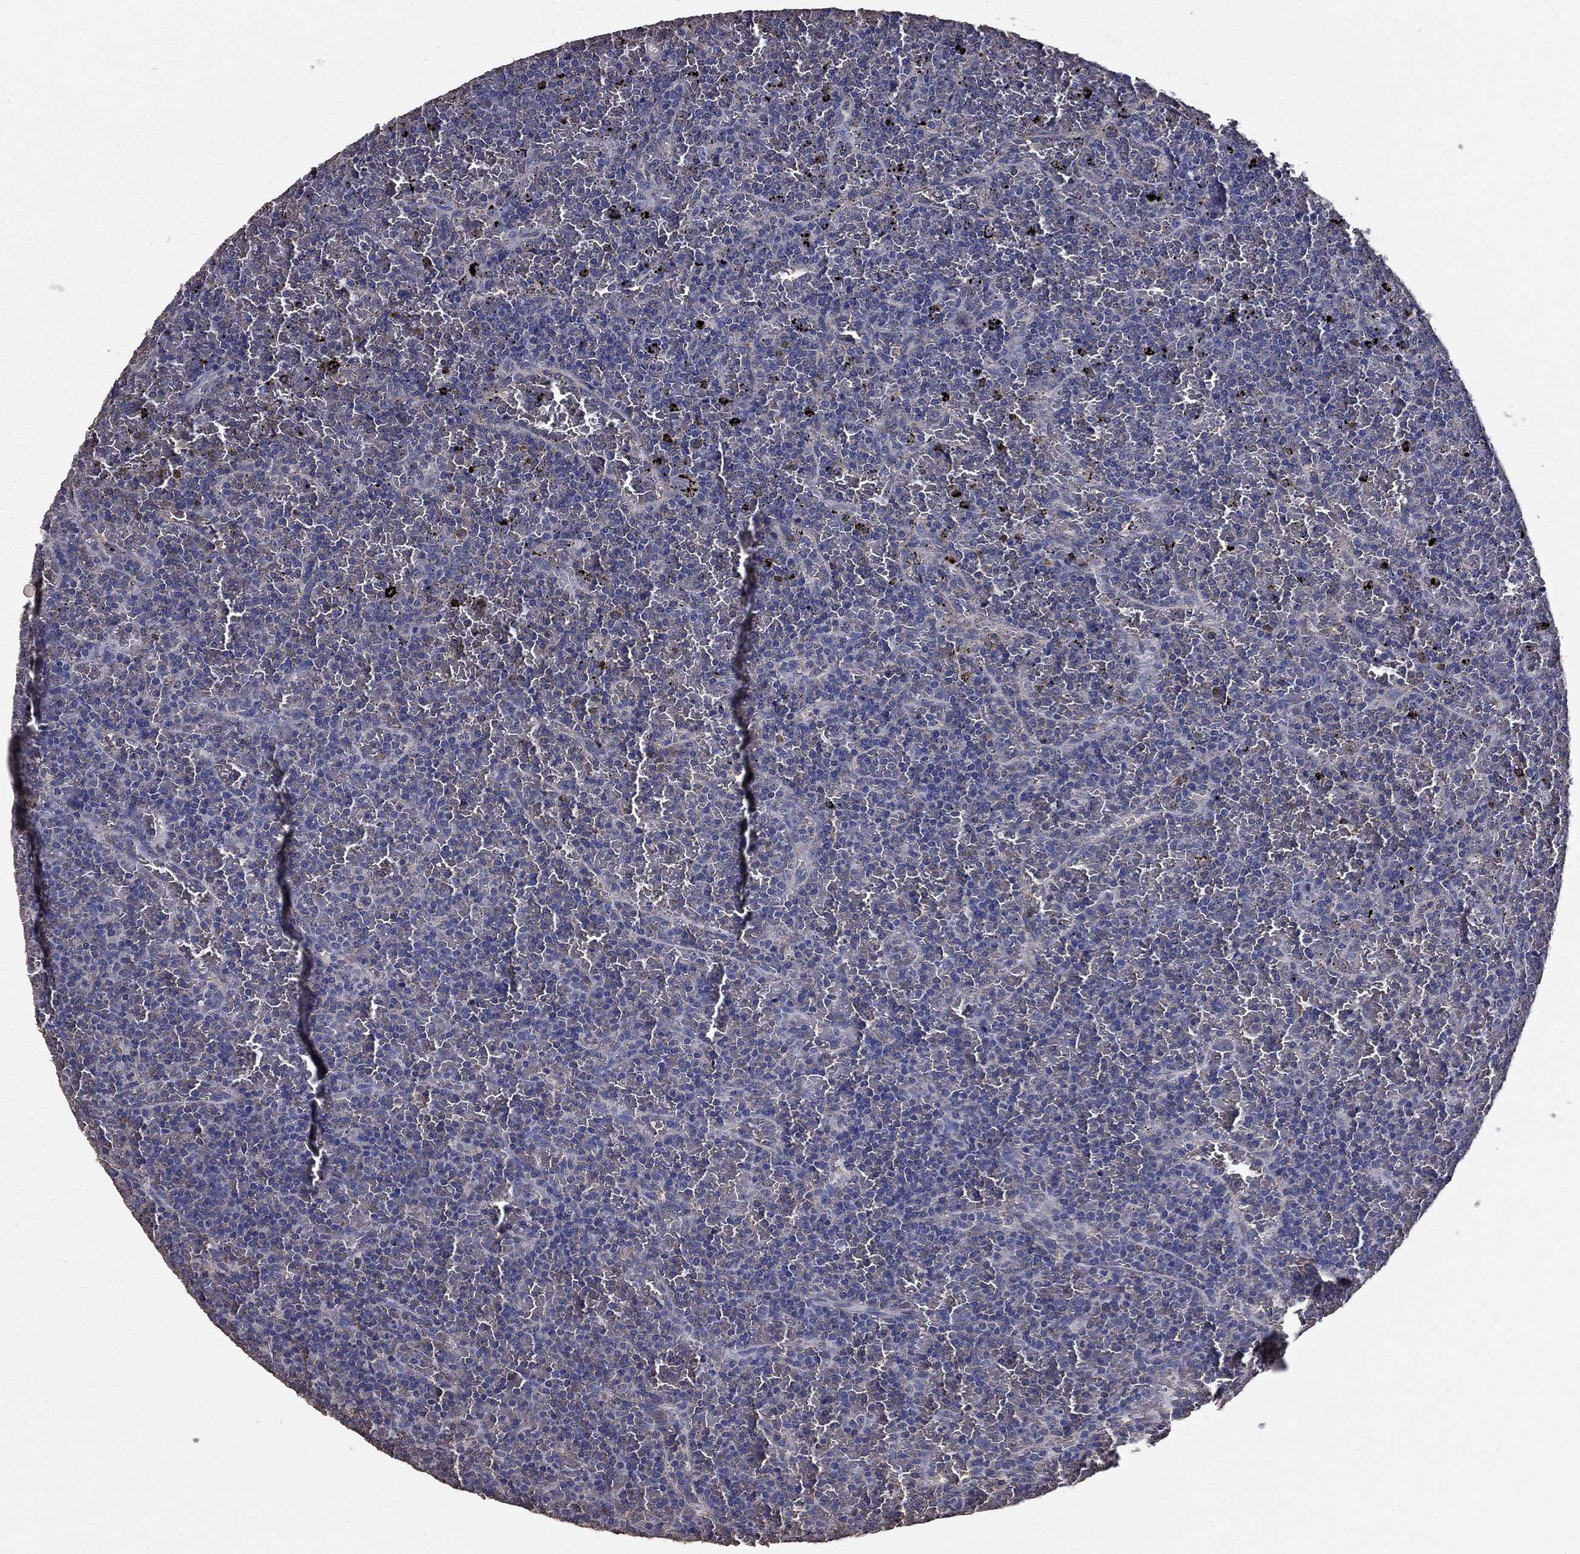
{"staining": {"intensity": "negative", "quantity": "none", "location": "none"}, "tissue": "lymphoma", "cell_type": "Tumor cells", "image_type": "cancer", "snomed": [{"axis": "morphology", "description": "Malignant lymphoma, non-Hodgkin's type, Low grade"}, {"axis": "topography", "description": "Spleen"}], "caption": "Immunohistochemistry of human lymphoma reveals no positivity in tumor cells. (Stains: DAB (3,3'-diaminobenzidine) IHC with hematoxylin counter stain, Microscopy: brightfield microscopy at high magnification).", "gene": "MFAP3L", "patient": {"sex": "female", "age": 77}}